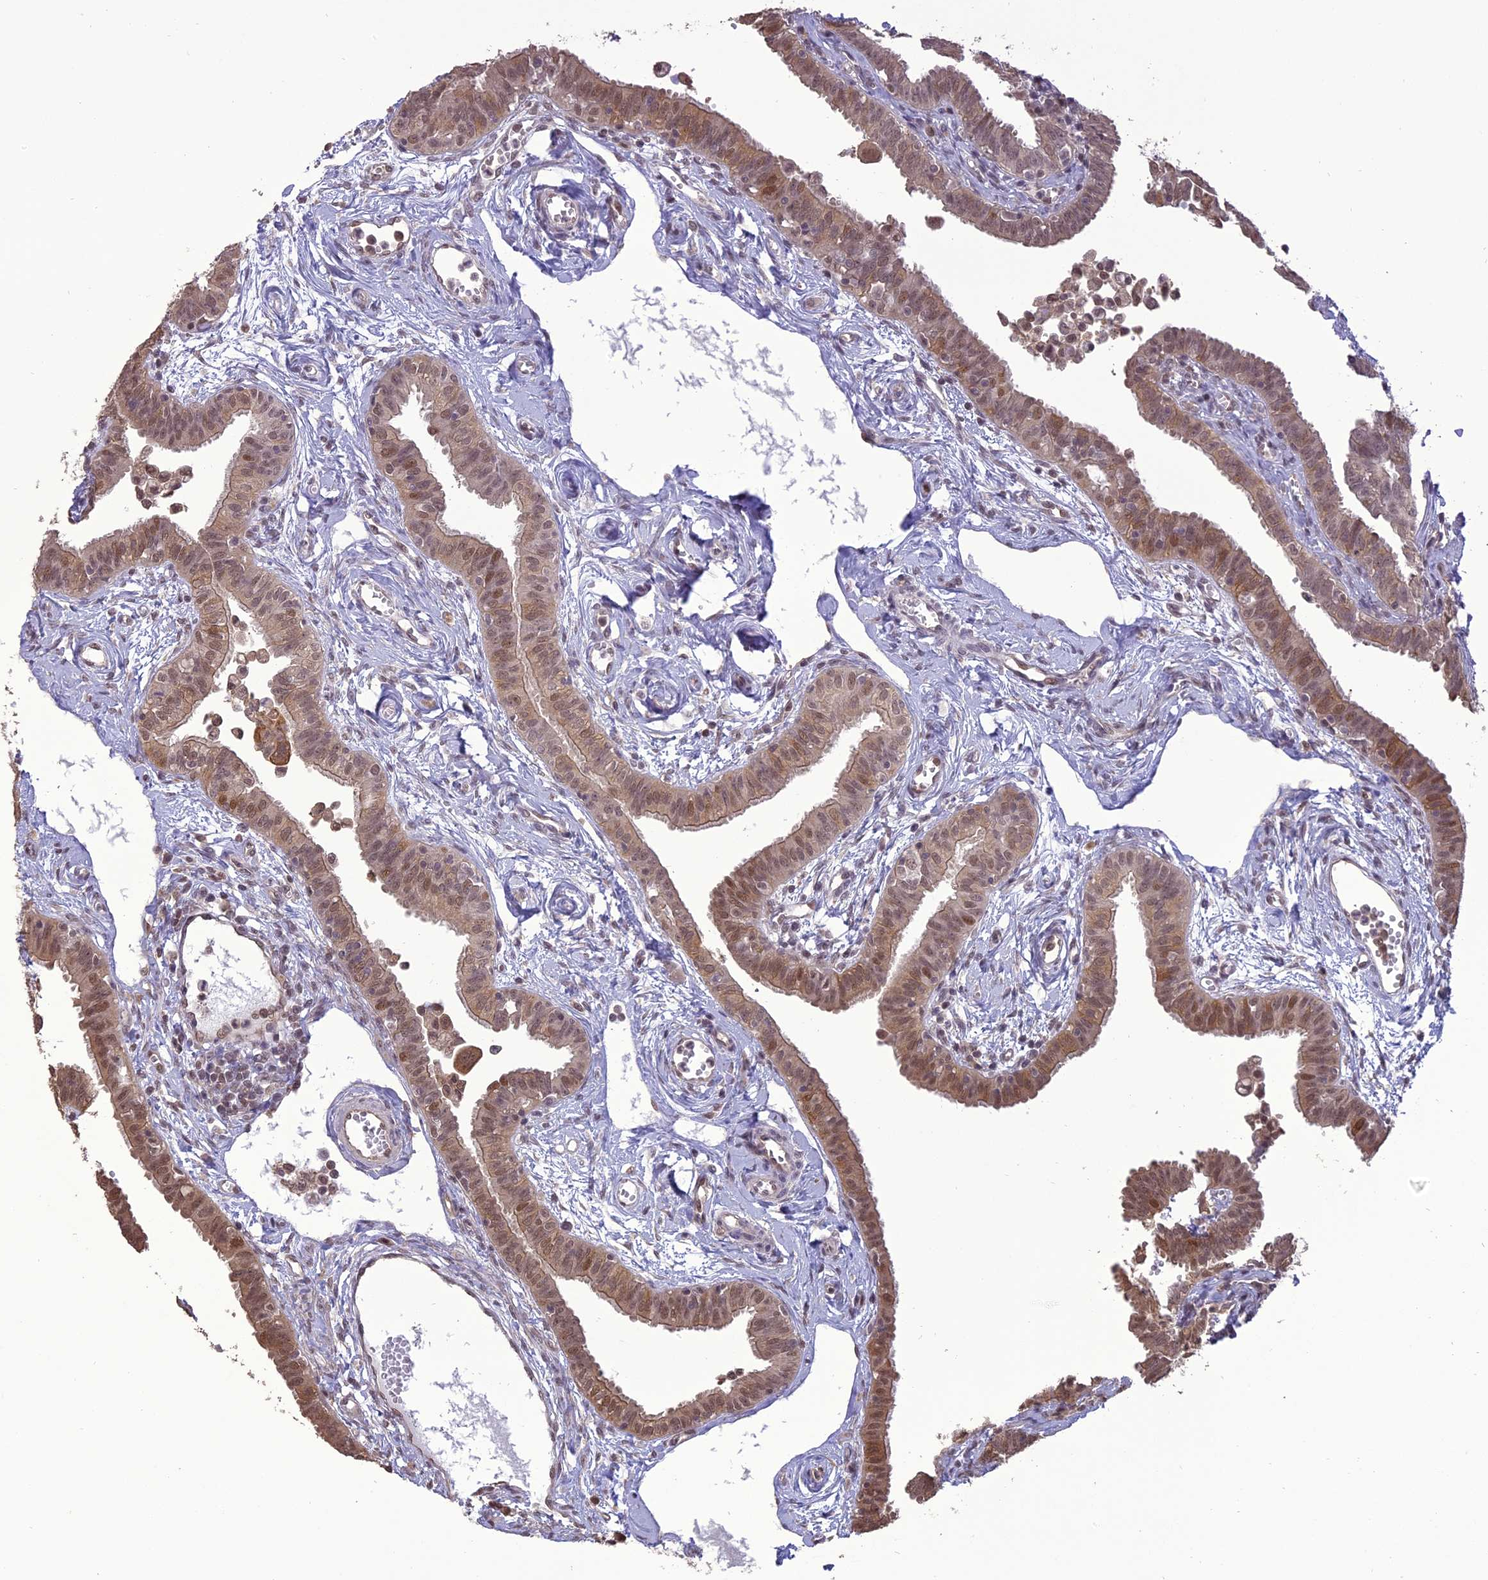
{"staining": {"intensity": "moderate", "quantity": "25%-75%", "location": "cytoplasmic/membranous,nuclear"}, "tissue": "fallopian tube", "cell_type": "Glandular cells", "image_type": "normal", "snomed": [{"axis": "morphology", "description": "Normal tissue, NOS"}, {"axis": "morphology", "description": "Carcinoma, NOS"}, {"axis": "topography", "description": "Fallopian tube"}, {"axis": "topography", "description": "Ovary"}], "caption": "This is a micrograph of immunohistochemistry (IHC) staining of normal fallopian tube, which shows moderate staining in the cytoplasmic/membranous,nuclear of glandular cells.", "gene": "TIGD7", "patient": {"sex": "female", "age": 59}}